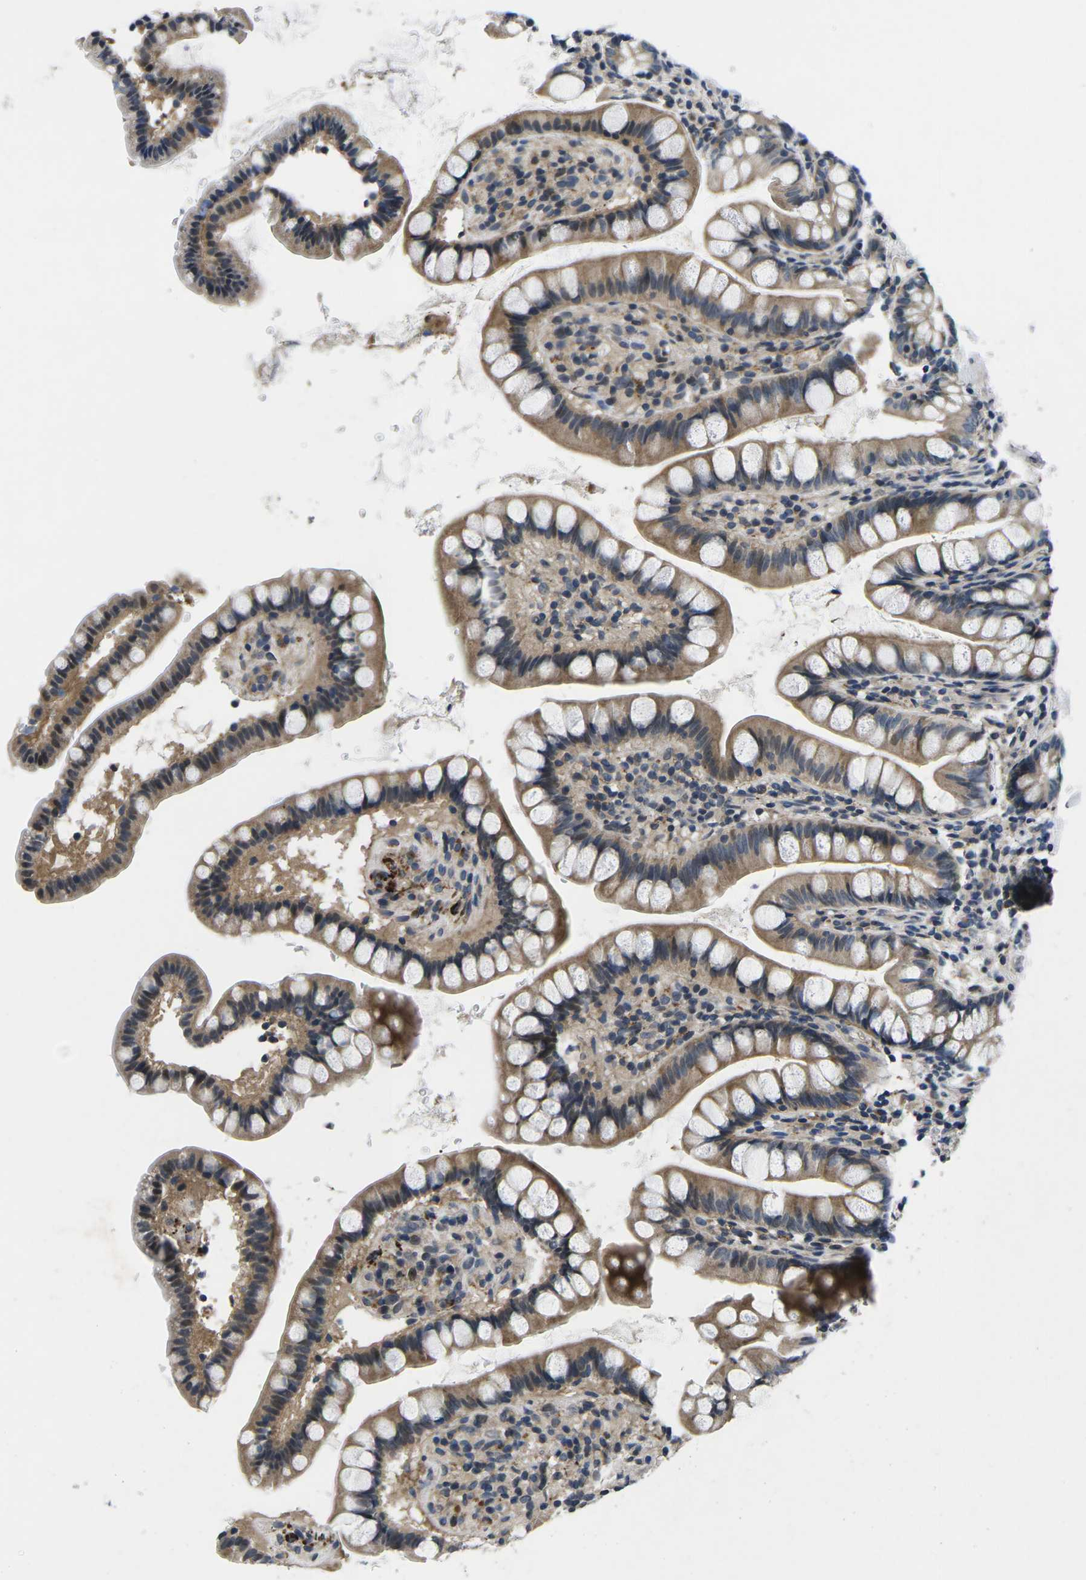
{"staining": {"intensity": "moderate", "quantity": ">75%", "location": "cytoplasmic/membranous,nuclear"}, "tissue": "small intestine", "cell_type": "Glandular cells", "image_type": "normal", "snomed": [{"axis": "morphology", "description": "Normal tissue, NOS"}, {"axis": "topography", "description": "Small intestine"}], "caption": "Human small intestine stained with a brown dye reveals moderate cytoplasmic/membranous,nuclear positive staining in approximately >75% of glandular cells.", "gene": "SNX10", "patient": {"sex": "female", "age": 84}}